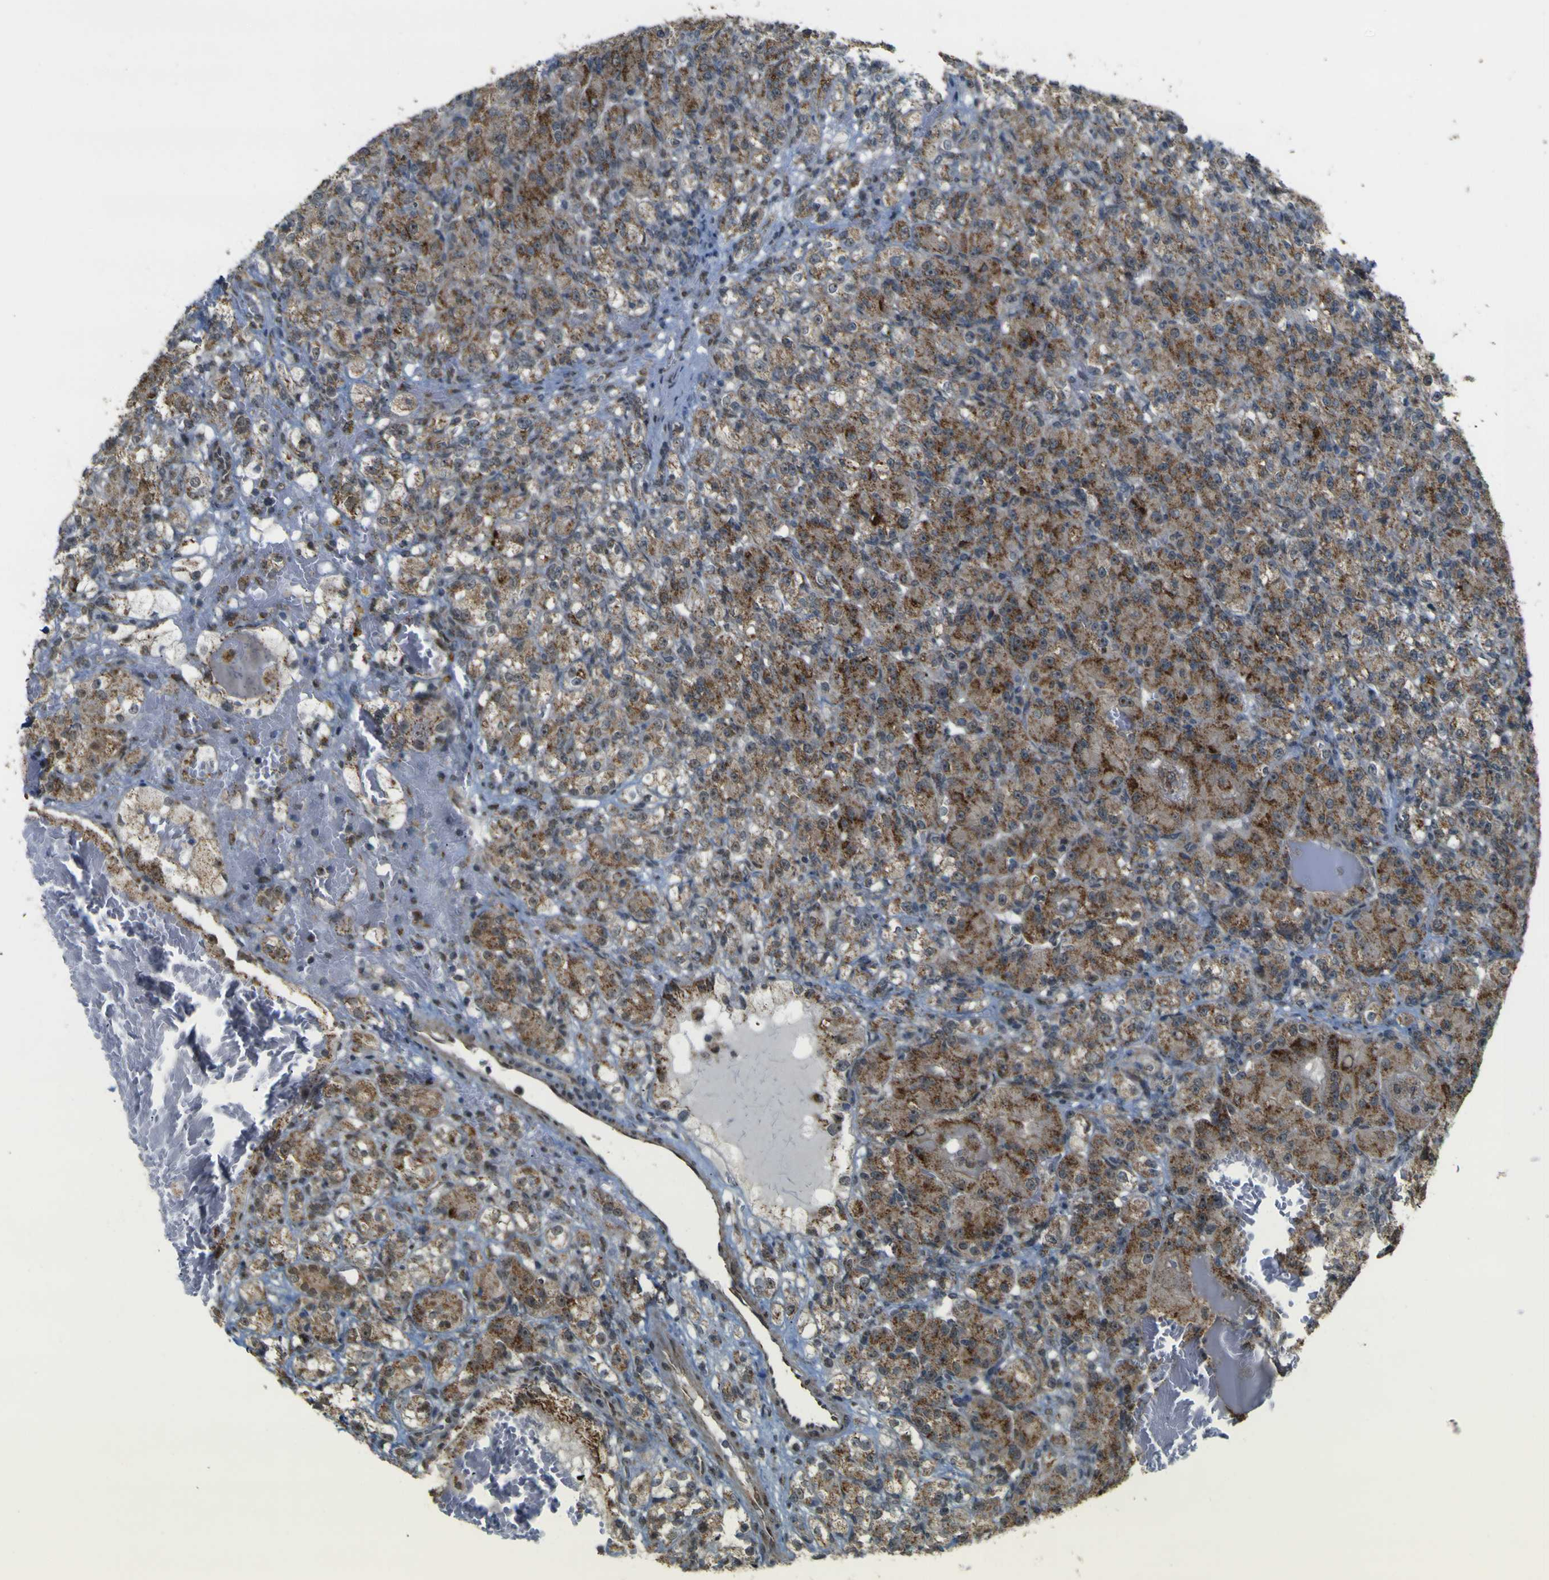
{"staining": {"intensity": "strong", "quantity": ">75%", "location": "cytoplasmic/membranous,nuclear"}, "tissue": "renal cancer", "cell_type": "Tumor cells", "image_type": "cancer", "snomed": [{"axis": "morphology", "description": "Adenocarcinoma, NOS"}, {"axis": "topography", "description": "Kidney"}], "caption": "Immunohistochemical staining of renal adenocarcinoma demonstrates high levels of strong cytoplasmic/membranous and nuclear protein positivity in approximately >75% of tumor cells.", "gene": "ACBD5", "patient": {"sex": "male", "age": 61}}